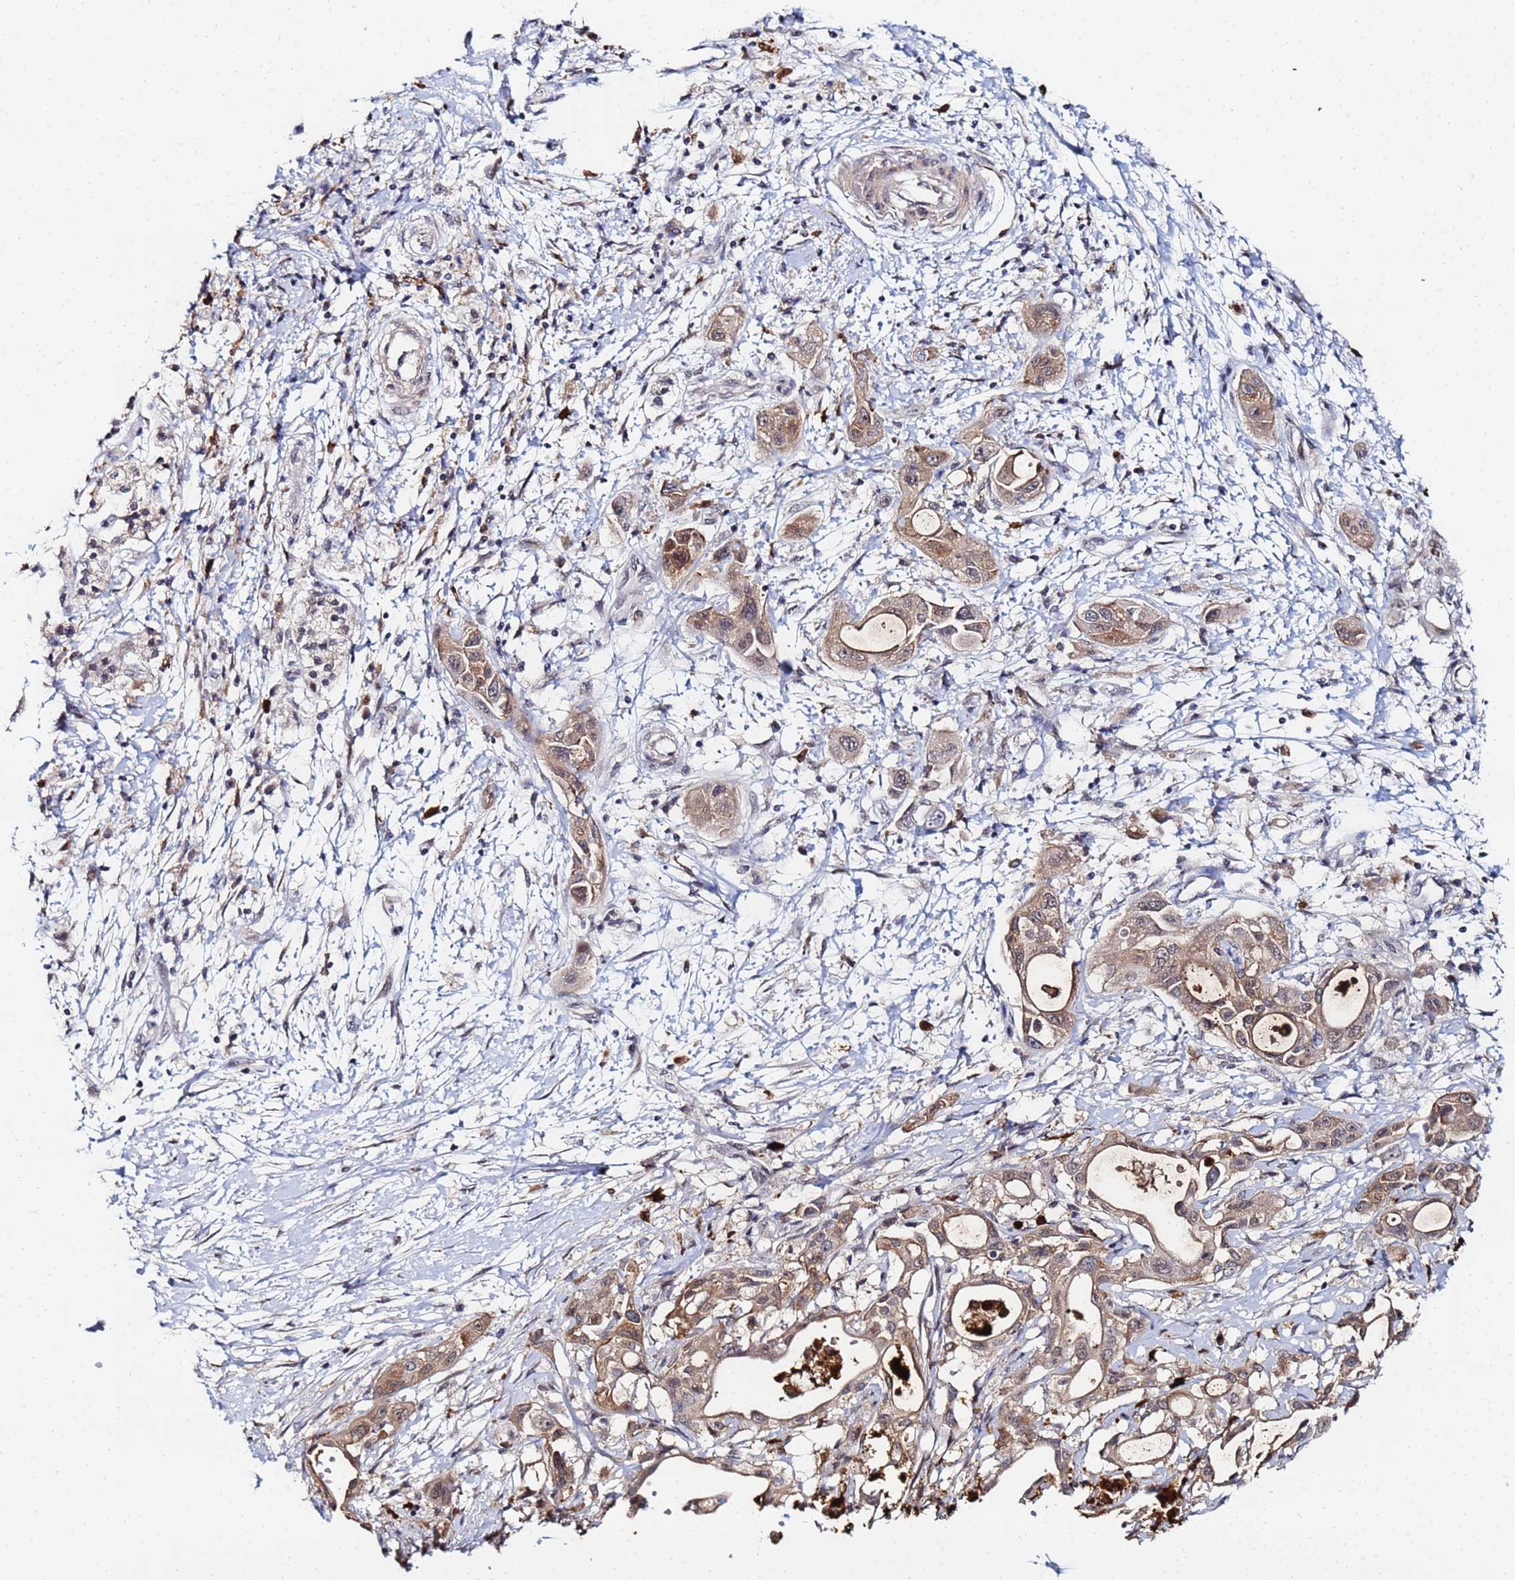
{"staining": {"intensity": "moderate", "quantity": ">75%", "location": "cytoplasmic/membranous,nuclear"}, "tissue": "pancreatic cancer", "cell_type": "Tumor cells", "image_type": "cancer", "snomed": [{"axis": "morphology", "description": "Adenocarcinoma, NOS"}, {"axis": "topography", "description": "Pancreas"}], "caption": "There is medium levels of moderate cytoplasmic/membranous and nuclear positivity in tumor cells of pancreatic adenocarcinoma, as demonstrated by immunohistochemical staining (brown color).", "gene": "MTCL1", "patient": {"sex": "male", "age": 68}}